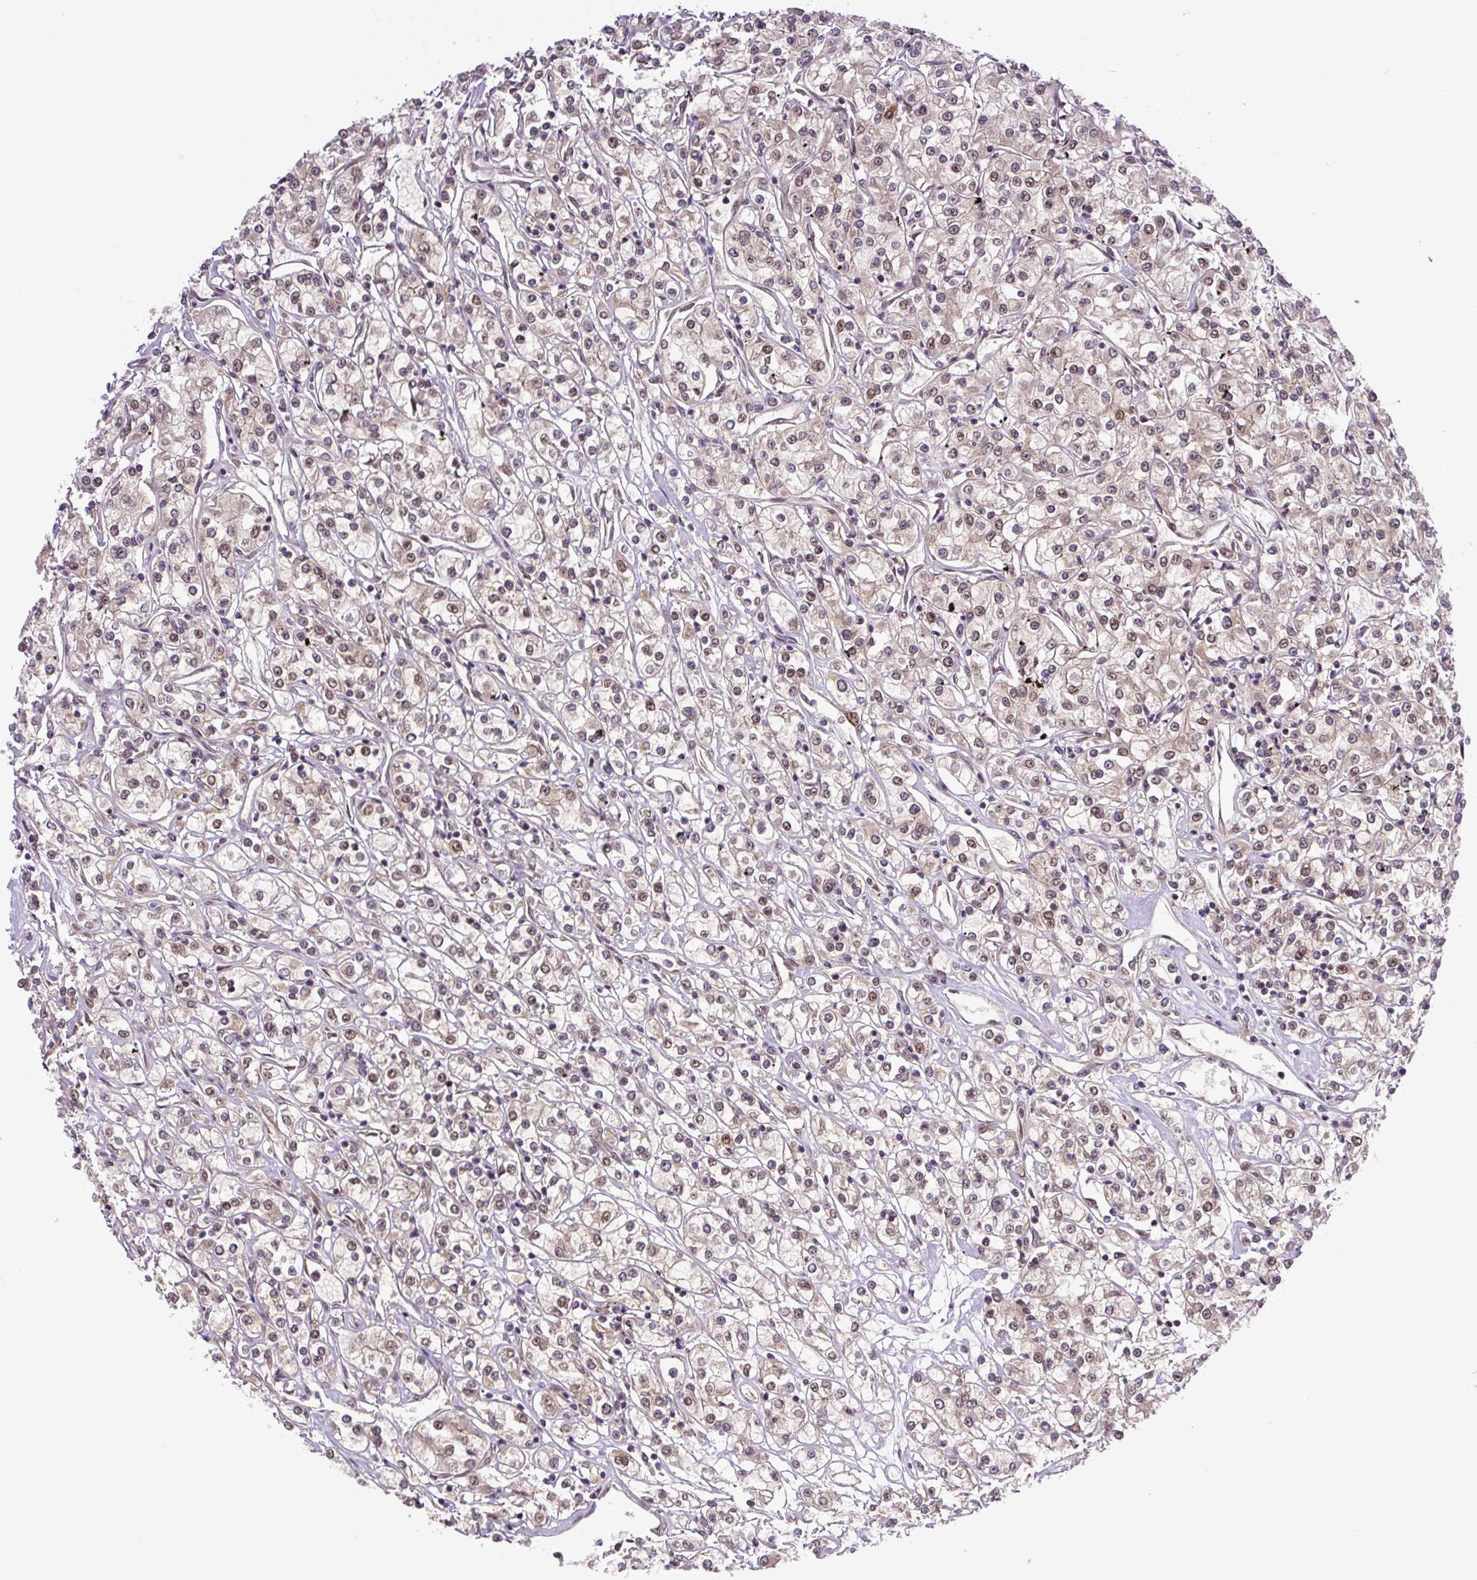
{"staining": {"intensity": "moderate", "quantity": "25%-75%", "location": "nuclear"}, "tissue": "renal cancer", "cell_type": "Tumor cells", "image_type": "cancer", "snomed": [{"axis": "morphology", "description": "Adenocarcinoma, NOS"}, {"axis": "topography", "description": "Kidney"}], "caption": "Immunohistochemical staining of adenocarcinoma (renal) exhibits moderate nuclear protein expression in about 25%-75% of tumor cells.", "gene": "SGTA", "patient": {"sex": "female", "age": 59}}